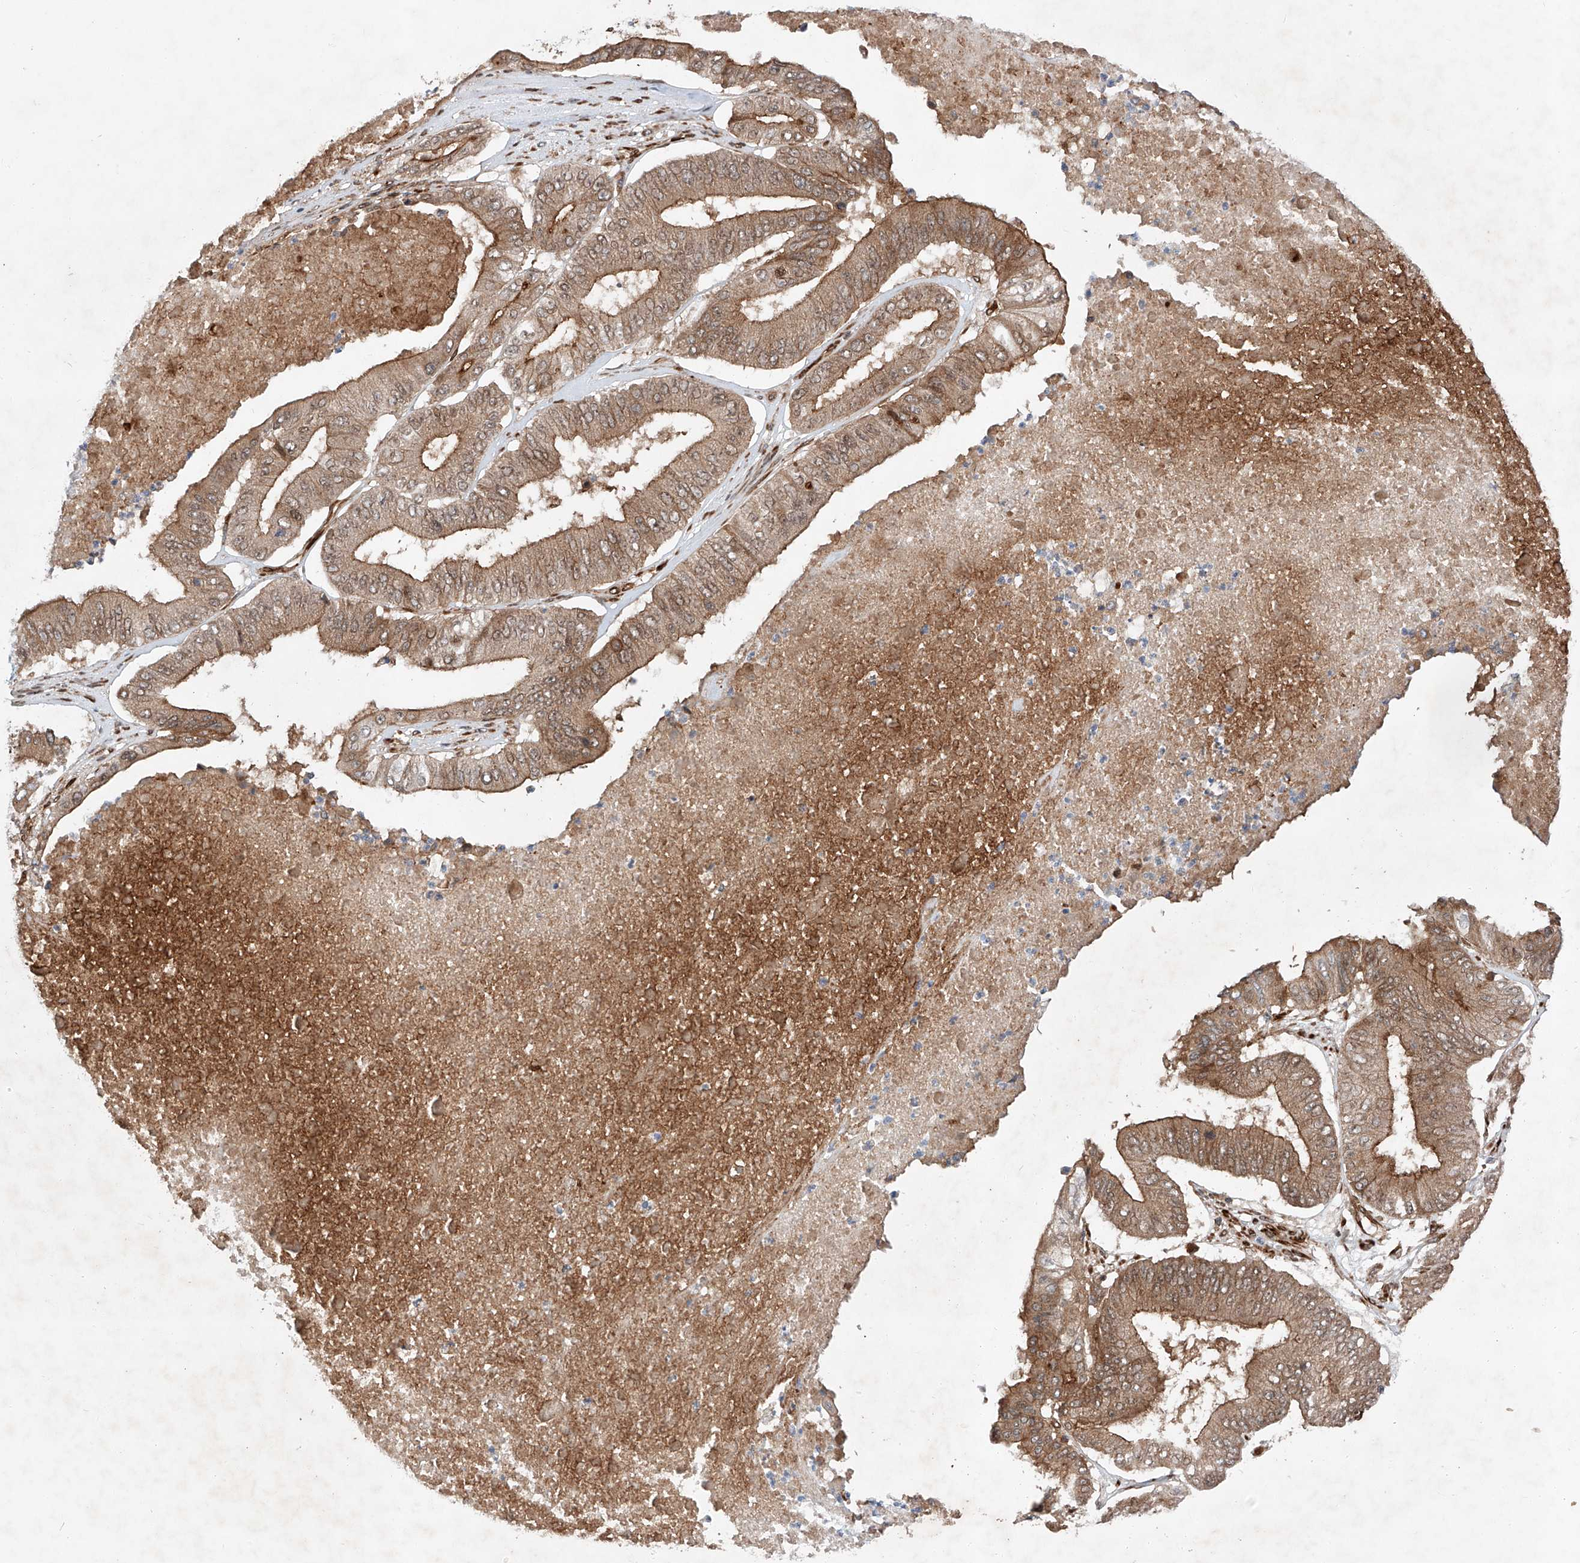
{"staining": {"intensity": "strong", "quantity": "25%-75%", "location": "cytoplasmic/membranous"}, "tissue": "pancreatic cancer", "cell_type": "Tumor cells", "image_type": "cancer", "snomed": [{"axis": "morphology", "description": "Adenocarcinoma, NOS"}, {"axis": "topography", "description": "Pancreas"}], "caption": "Protein analysis of pancreatic cancer (adenocarcinoma) tissue displays strong cytoplasmic/membranous staining in approximately 25%-75% of tumor cells.", "gene": "ZFP28", "patient": {"sex": "female", "age": 77}}